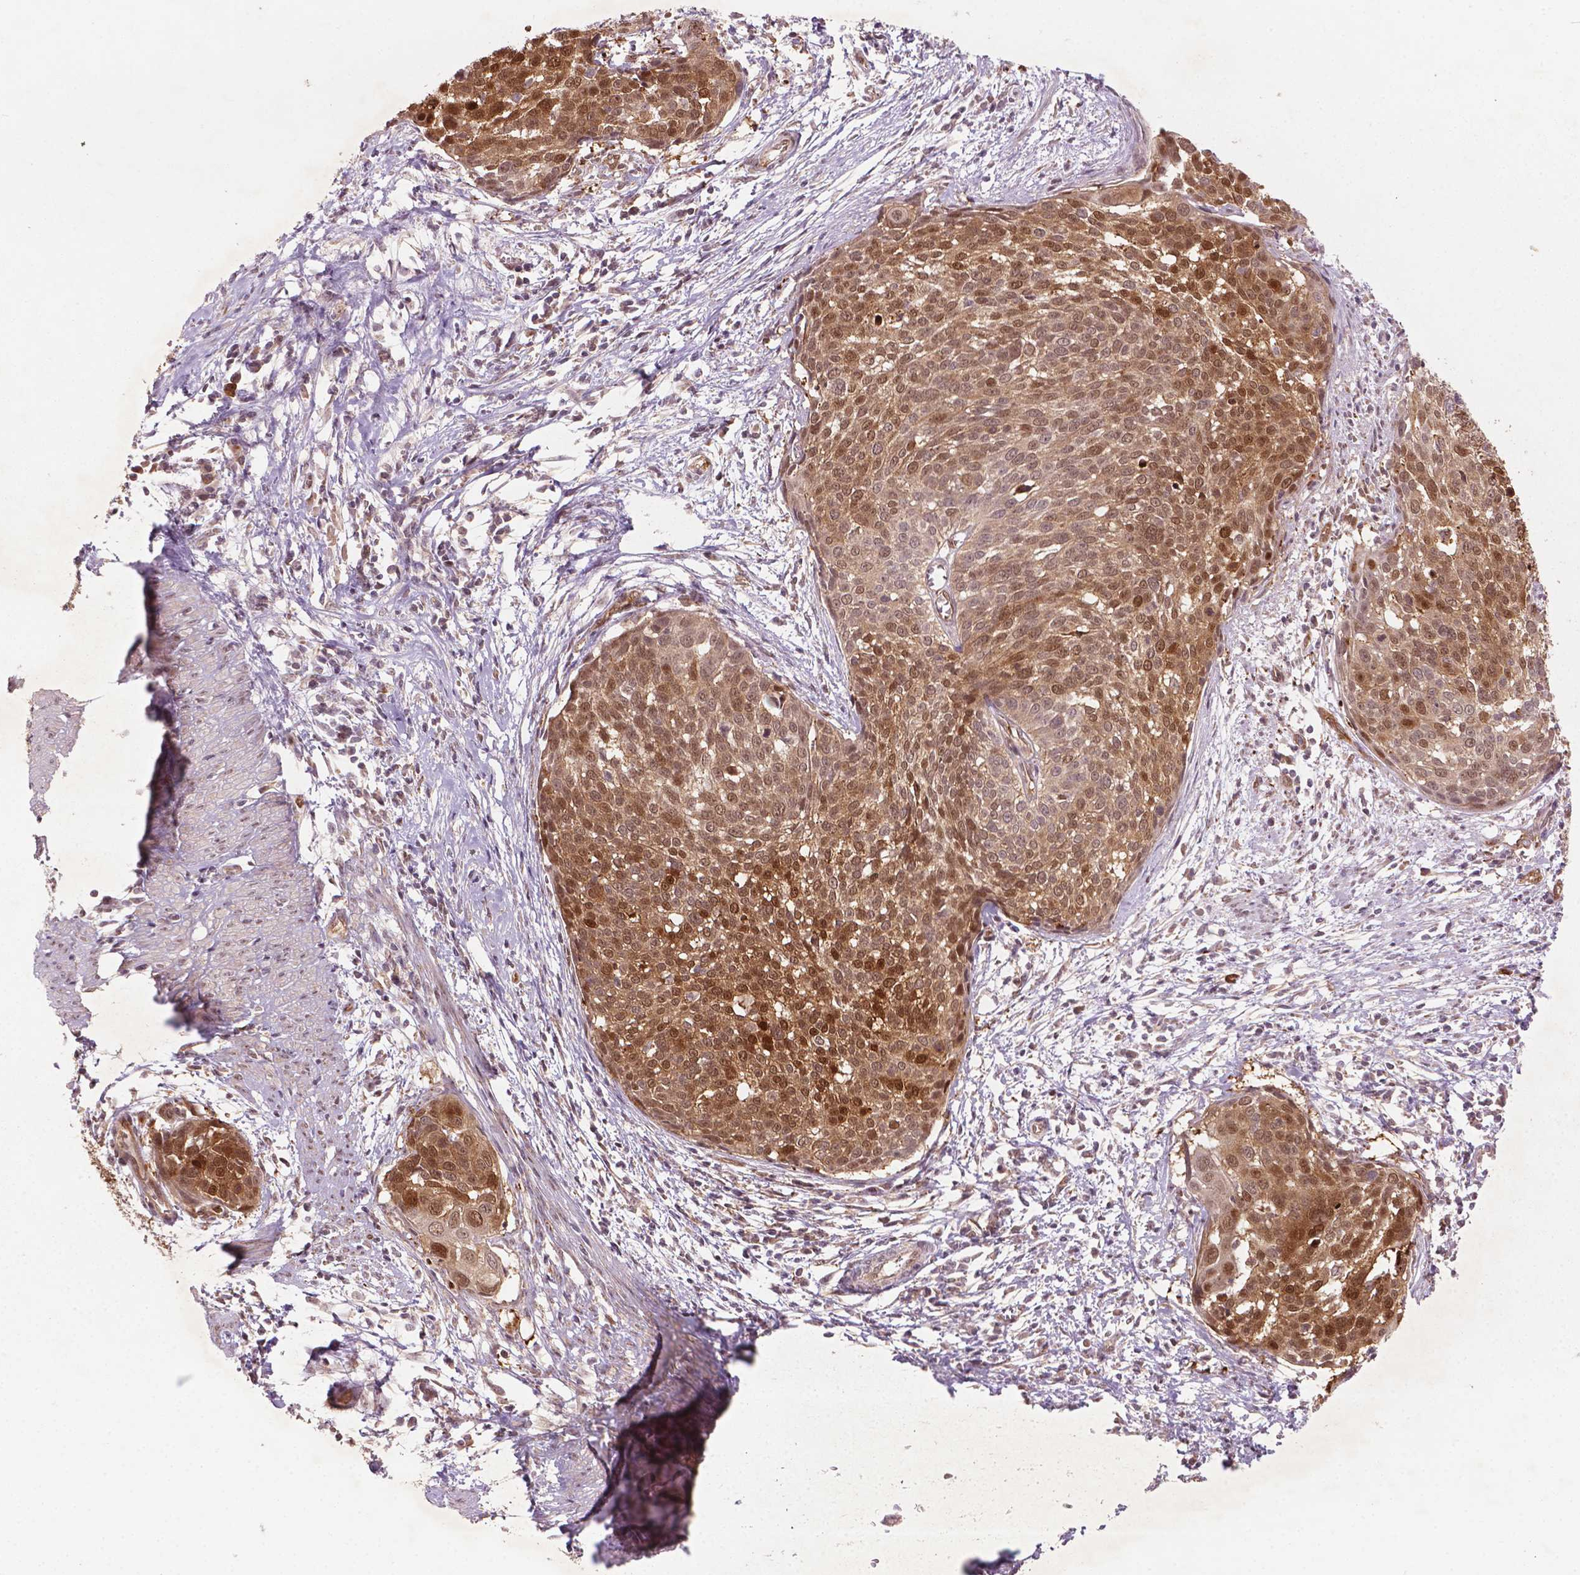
{"staining": {"intensity": "moderate", "quantity": ">75%", "location": "cytoplasmic/membranous,nuclear"}, "tissue": "cervical cancer", "cell_type": "Tumor cells", "image_type": "cancer", "snomed": [{"axis": "morphology", "description": "Squamous cell carcinoma, NOS"}, {"axis": "topography", "description": "Cervix"}], "caption": "Brown immunohistochemical staining in squamous cell carcinoma (cervical) displays moderate cytoplasmic/membranous and nuclear positivity in approximately >75% of tumor cells. (DAB IHC with brightfield microscopy, high magnification).", "gene": "NFAT5", "patient": {"sex": "female", "age": 39}}